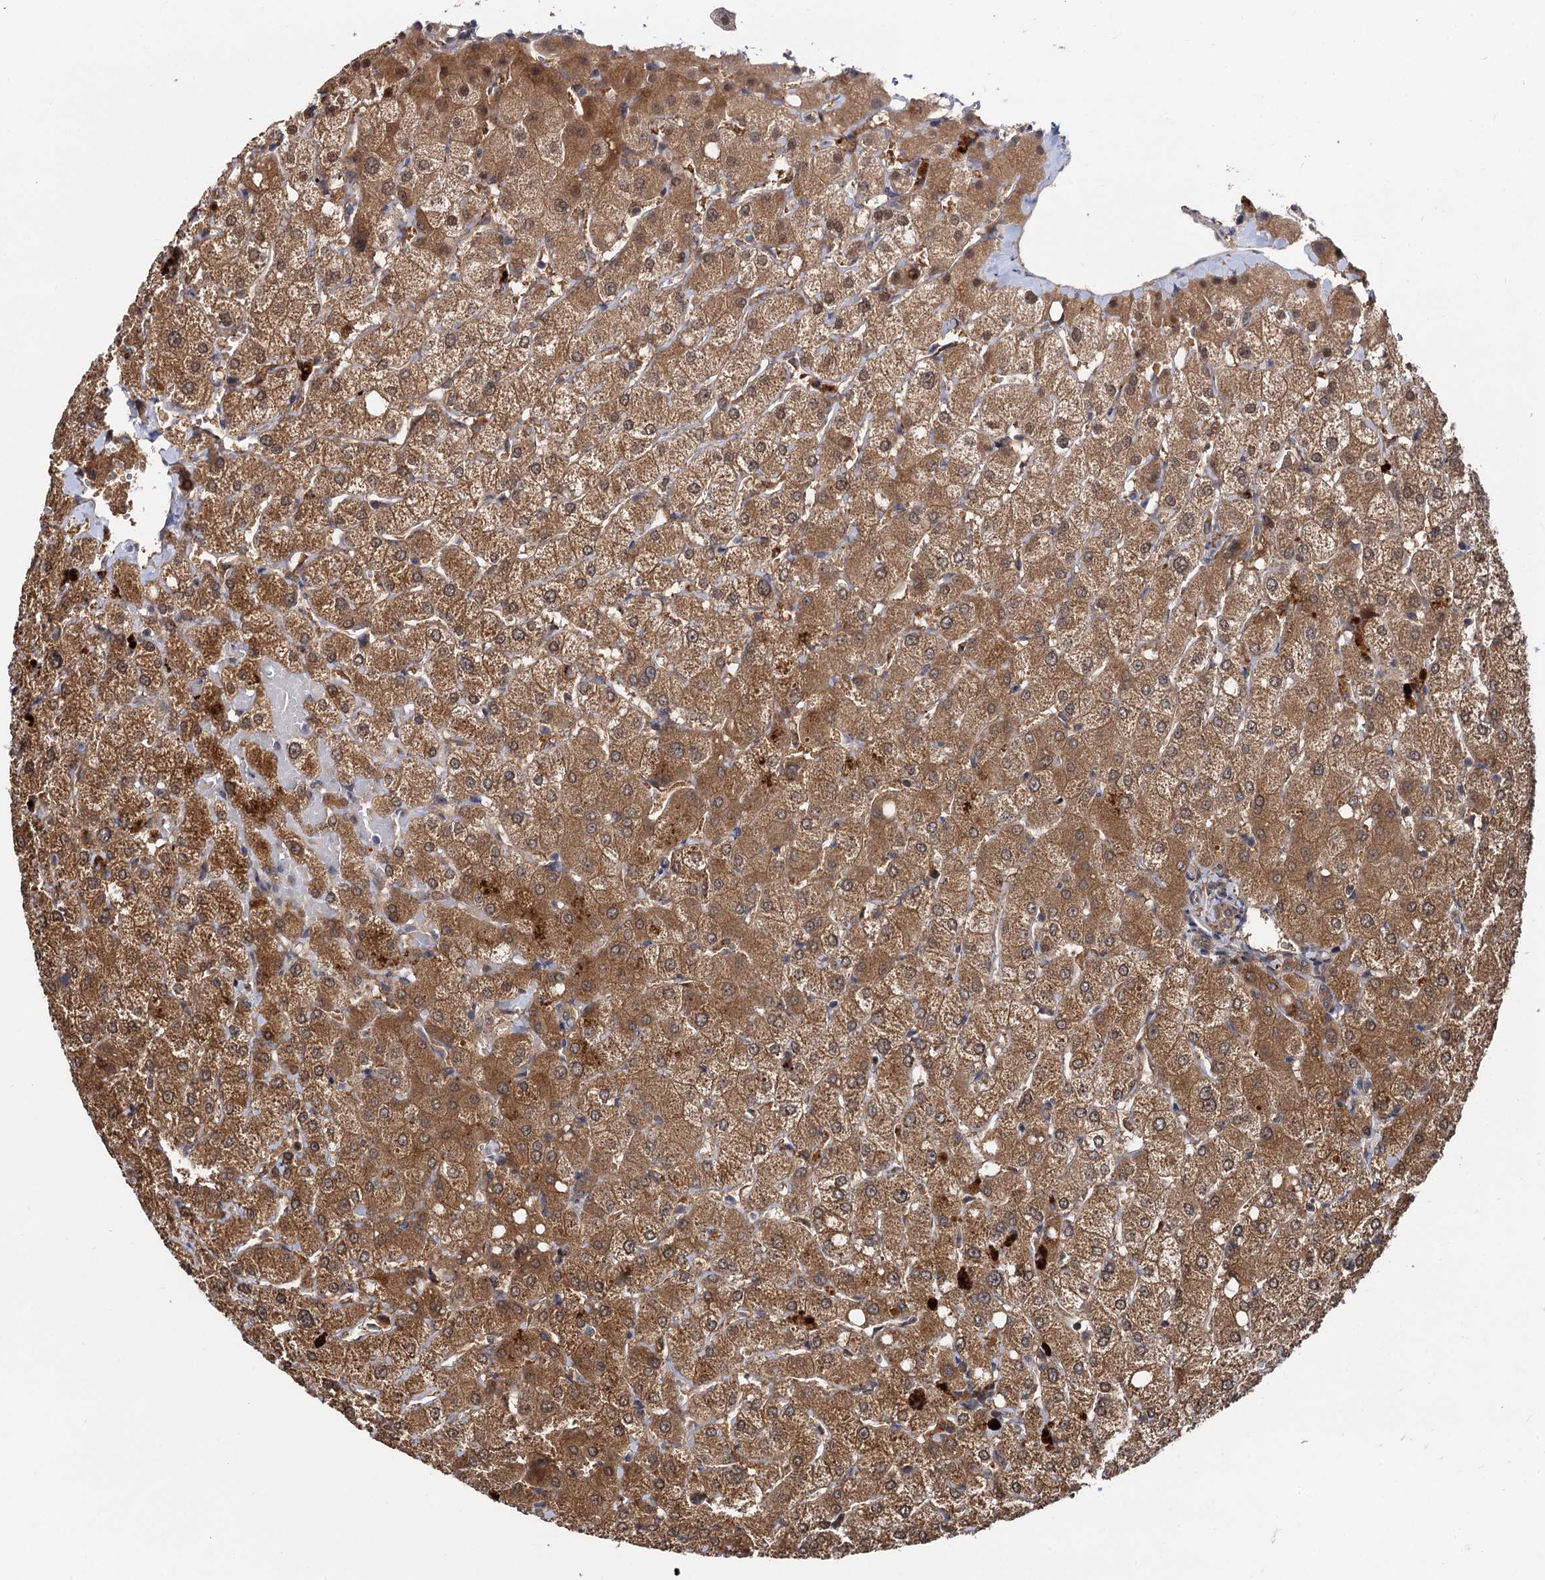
{"staining": {"intensity": "moderate", "quantity": ">75%", "location": "cytoplasmic/membranous"}, "tissue": "liver", "cell_type": "Cholangiocytes", "image_type": "normal", "snomed": [{"axis": "morphology", "description": "Normal tissue, NOS"}, {"axis": "topography", "description": "Liver"}], "caption": "Cholangiocytes demonstrate medium levels of moderate cytoplasmic/membranous positivity in about >75% of cells in unremarkable human liver. (Stains: DAB in brown, nuclei in blue, Microscopy: brightfield microscopy at high magnification).", "gene": "SELENOP", "patient": {"sex": "female", "age": 54}}